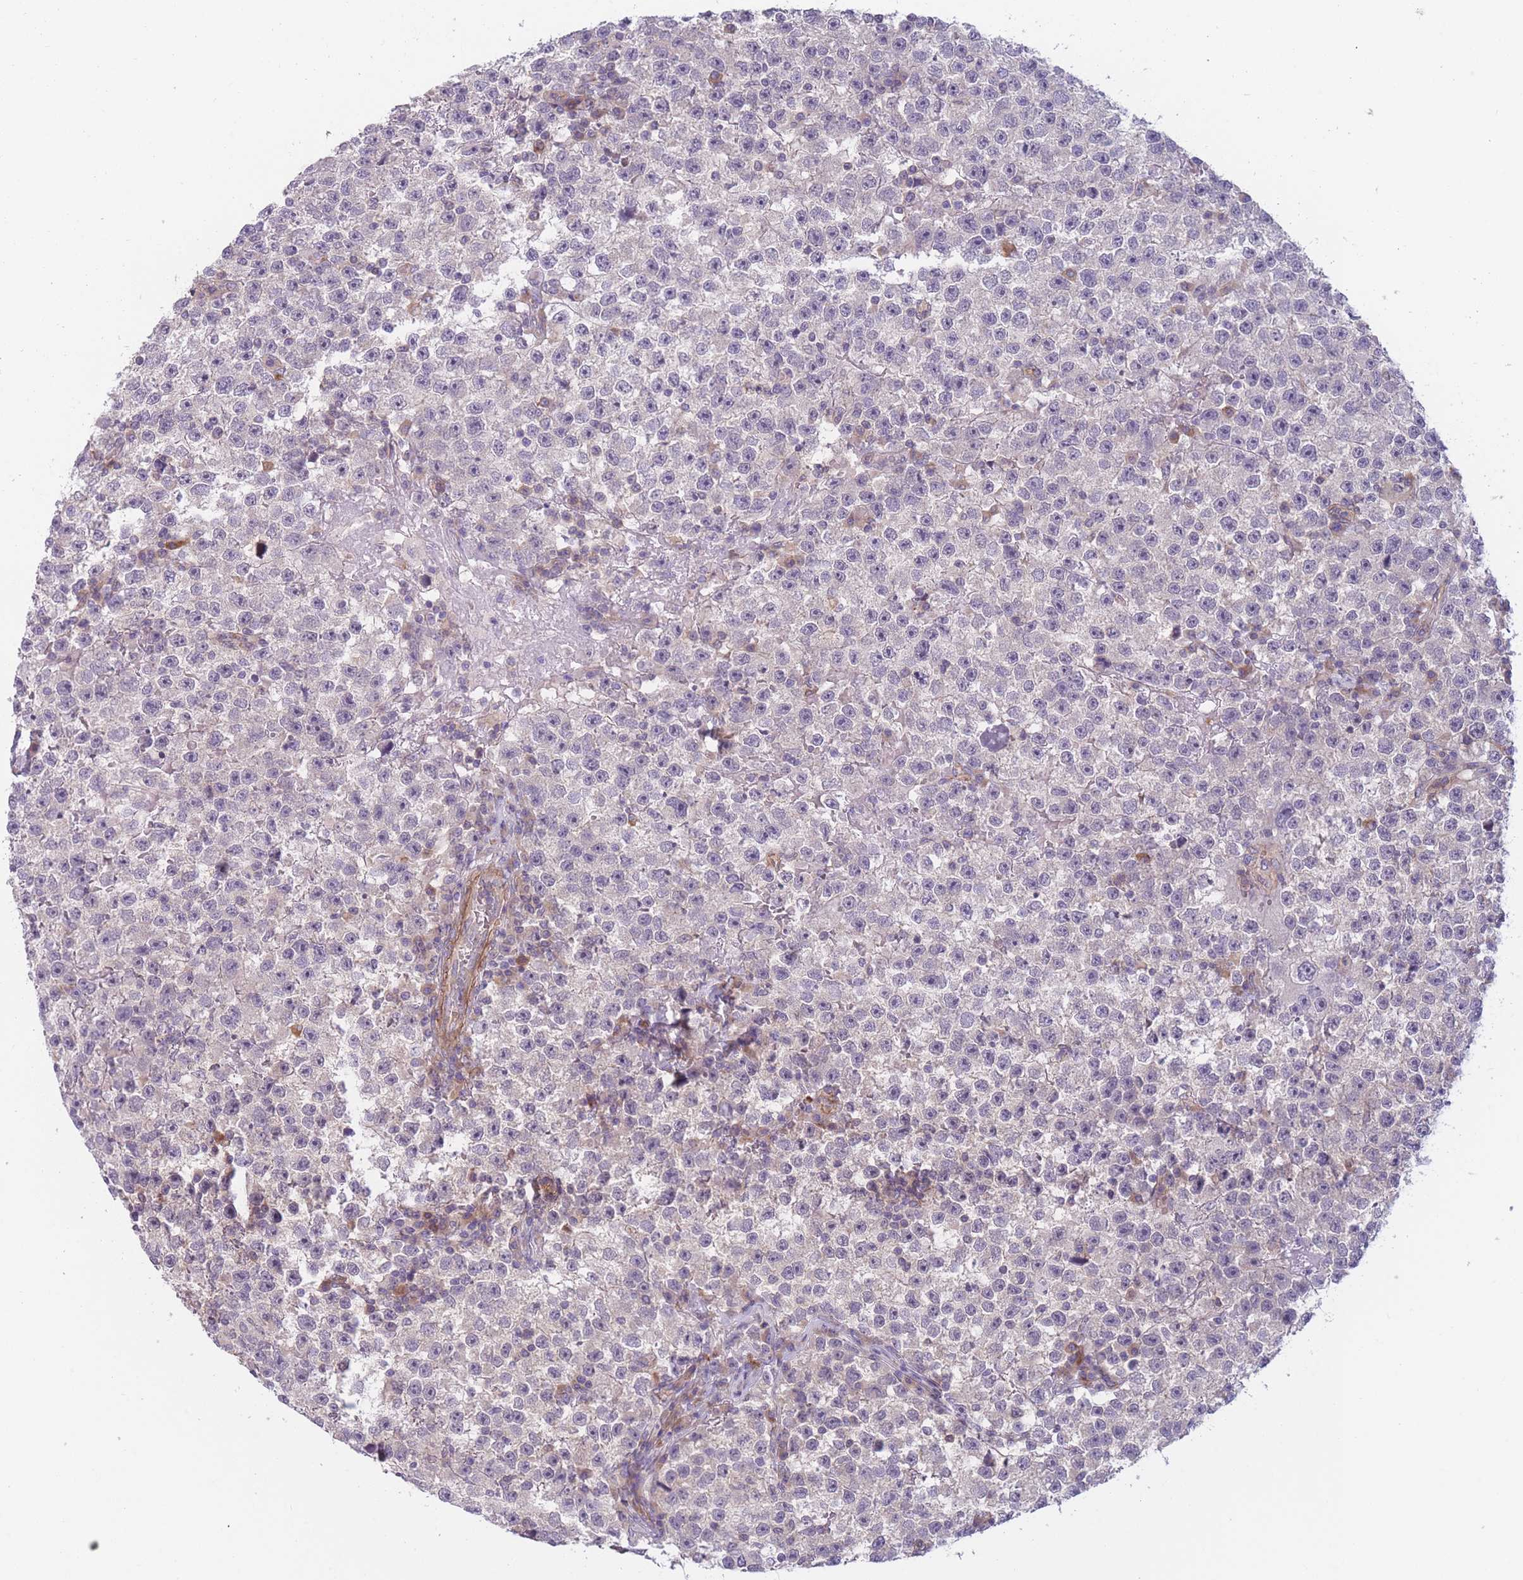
{"staining": {"intensity": "negative", "quantity": "none", "location": "none"}, "tissue": "testis cancer", "cell_type": "Tumor cells", "image_type": "cancer", "snomed": [{"axis": "morphology", "description": "Seminoma, NOS"}, {"axis": "topography", "description": "Testis"}], "caption": "DAB (3,3'-diaminobenzidine) immunohistochemical staining of seminoma (testis) shows no significant expression in tumor cells.", "gene": "WDR93", "patient": {"sex": "male", "age": 22}}